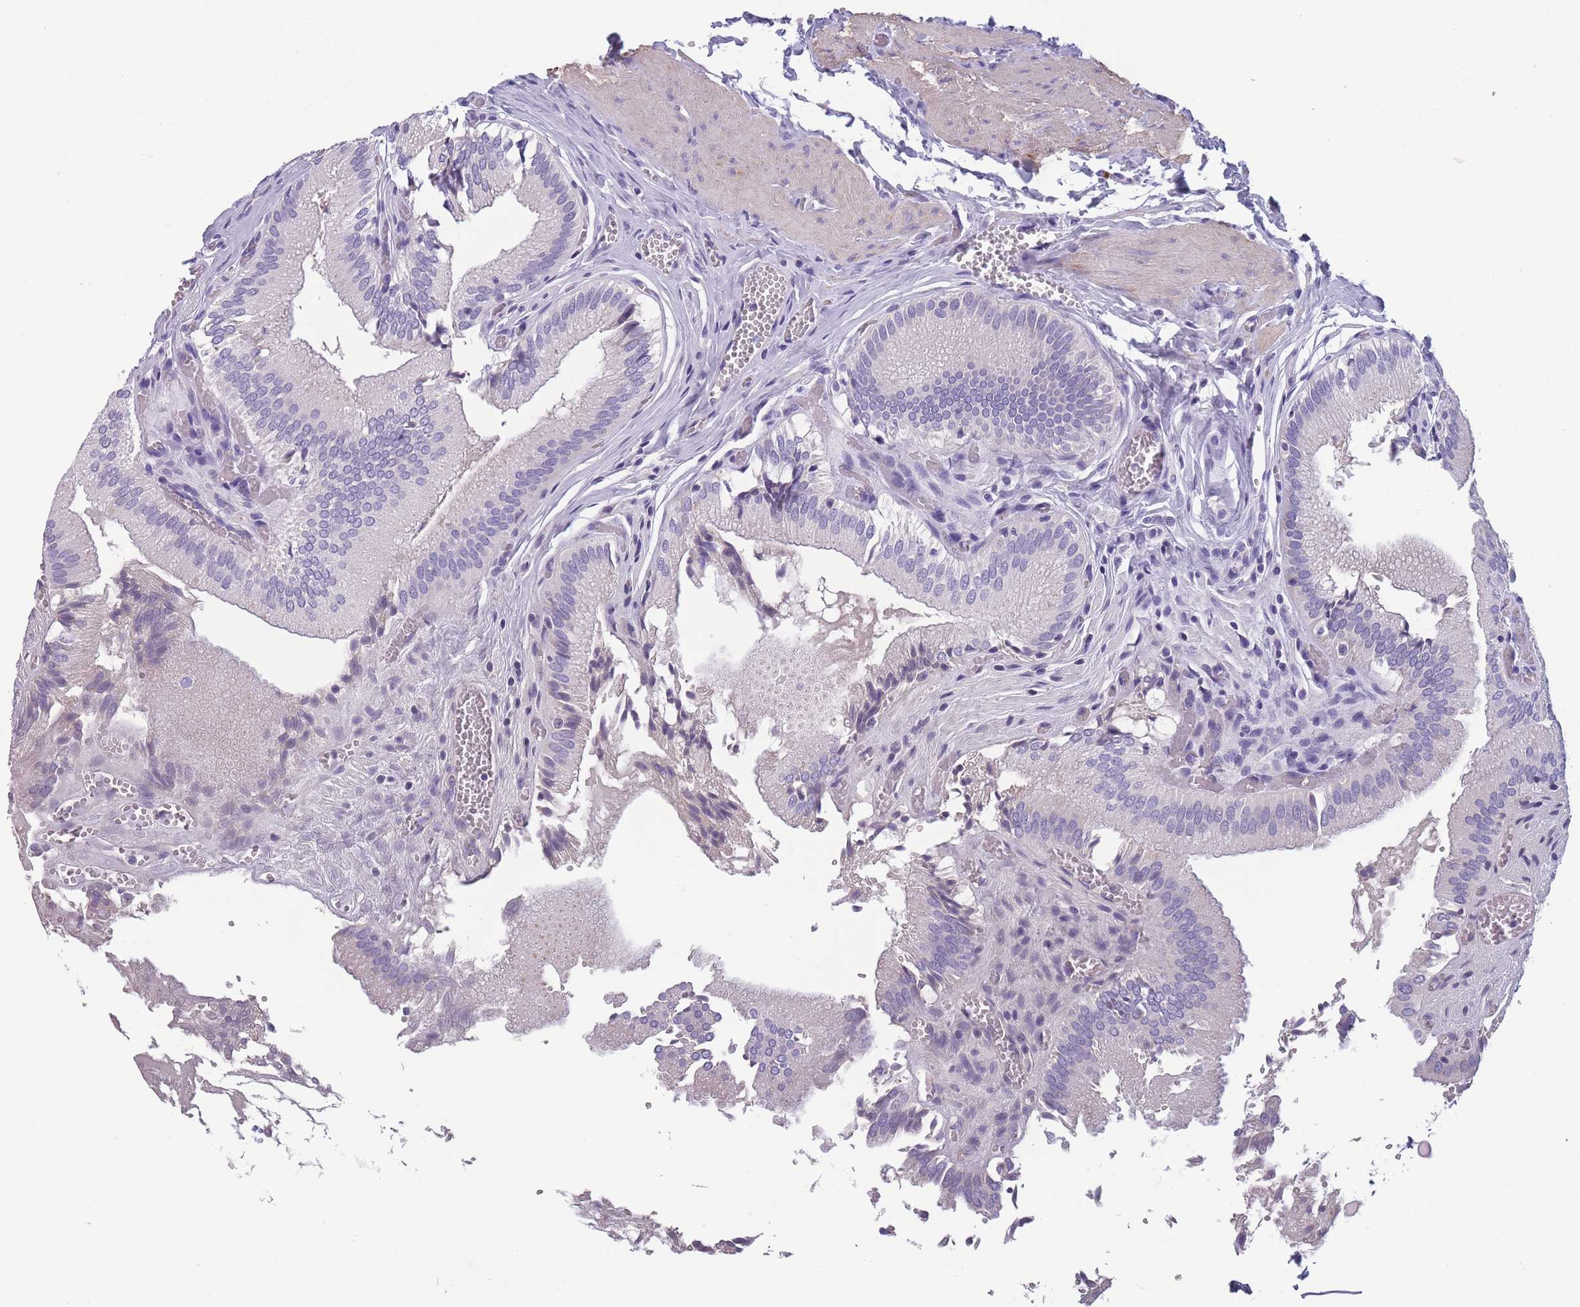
{"staining": {"intensity": "weak", "quantity": "<25%", "location": "cytoplasmic/membranous"}, "tissue": "gallbladder", "cell_type": "Glandular cells", "image_type": "normal", "snomed": [{"axis": "morphology", "description": "Normal tissue, NOS"}, {"axis": "topography", "description": "Gallbladder"}, {"axis": "topography", "description": "Peripheral nerve tissue"}], "caption": "IHC of benign human gallbladder exhibits no positivity in glandular cells.", "gene": "OR4C5", "patient": {"sex": "male", "age": 17}}